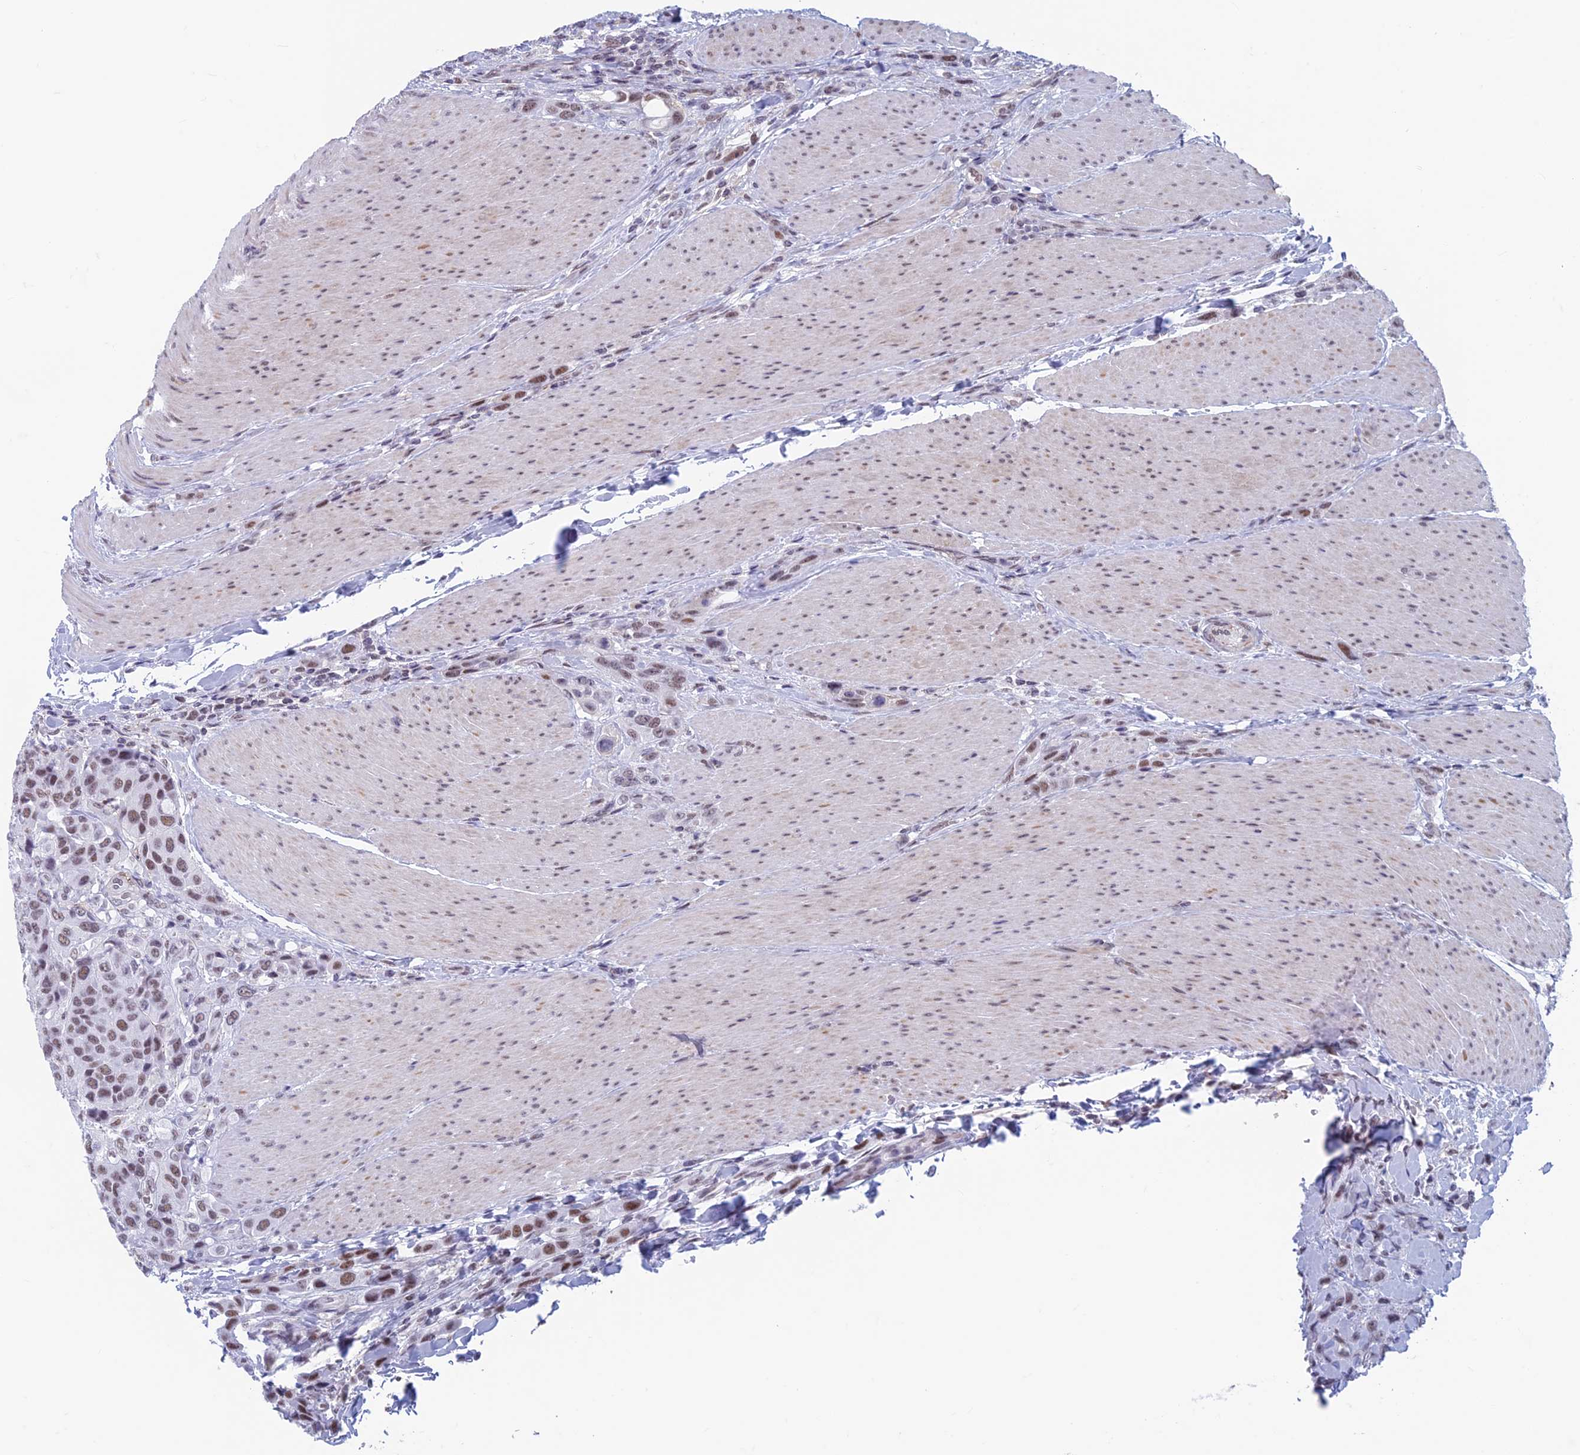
{"staining": {"intensity": "moderate", "quantity": ">75%", "location": "nuclear"}, "tissue": "urothelial cancer", "cell_type": "Tumor cells", "image_type": "cancer", "snomed": [{"axis": "morphology", "description": "Urothelial carcinoma, High grade"}, {"axis": "topography", "description": "Urinary bladder"}], "caption": "An immunohistochemistry (IHC) histopathology image of neoplastic tissue is shown. Protein staining in brown shows moderate nuclear positivity in urothelial cancer within tumor cells. (IHC, brightfield microscopy, high magnification).", "gene": "ASH2L", "patient": {"sex": "male", "age": 50}}